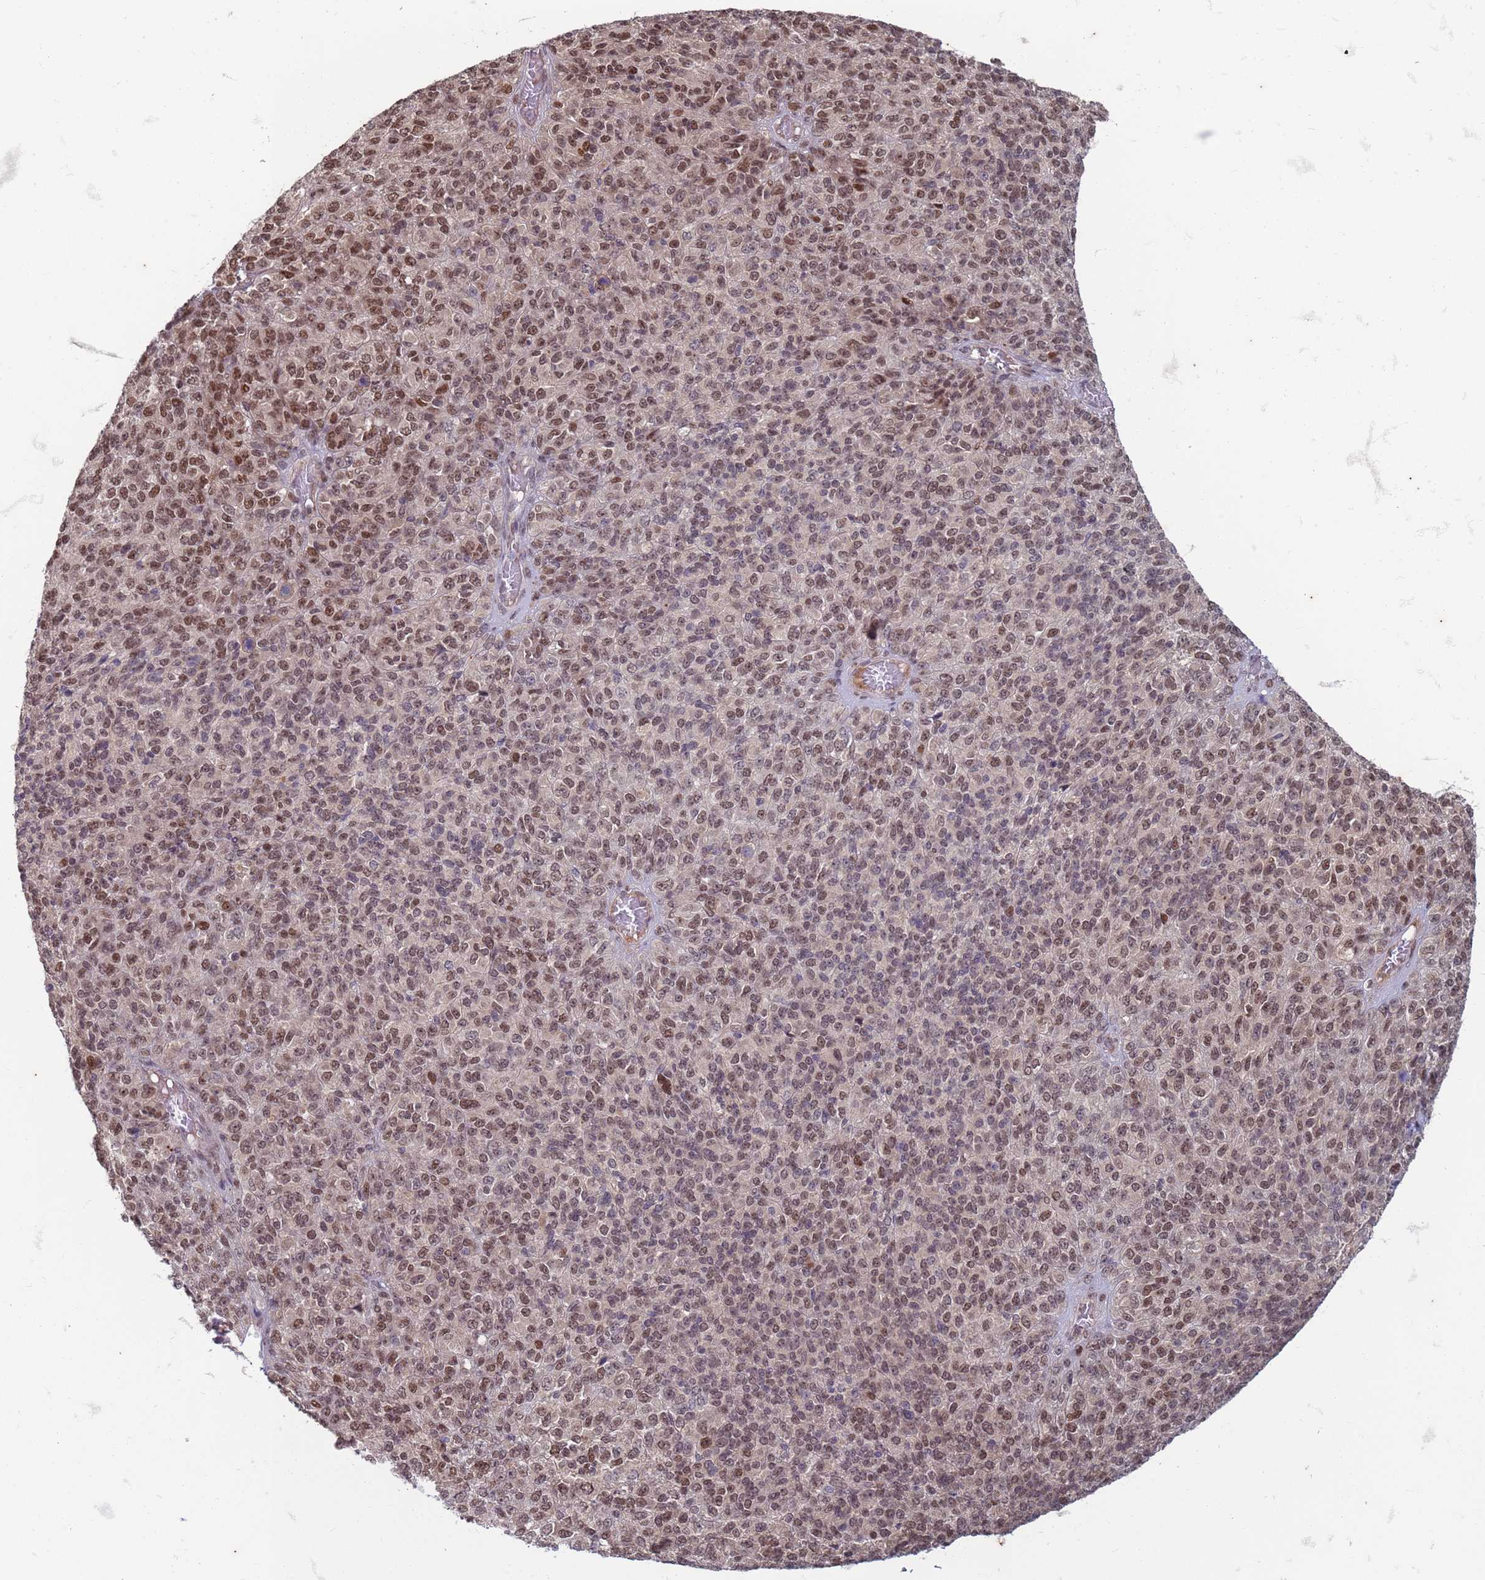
{"staining": {"intensity": "moderate", "quantity": ">75%", "location": "nuclear"}, "tissue": "melanoma", "cell_type": "Tumor cells", "image_type": "cancer", "snomed": [{"axis": "morphology", "description": "Malignant melanoma, Metastatic site"}, {"axis": "topography", "description": "Brain"}], "caption": "Human melanoma stained with a protein marker shows moderate staining in tumor cells.", "gene": "TRMT6", "patient": {"sex": "female", "age": 56}}